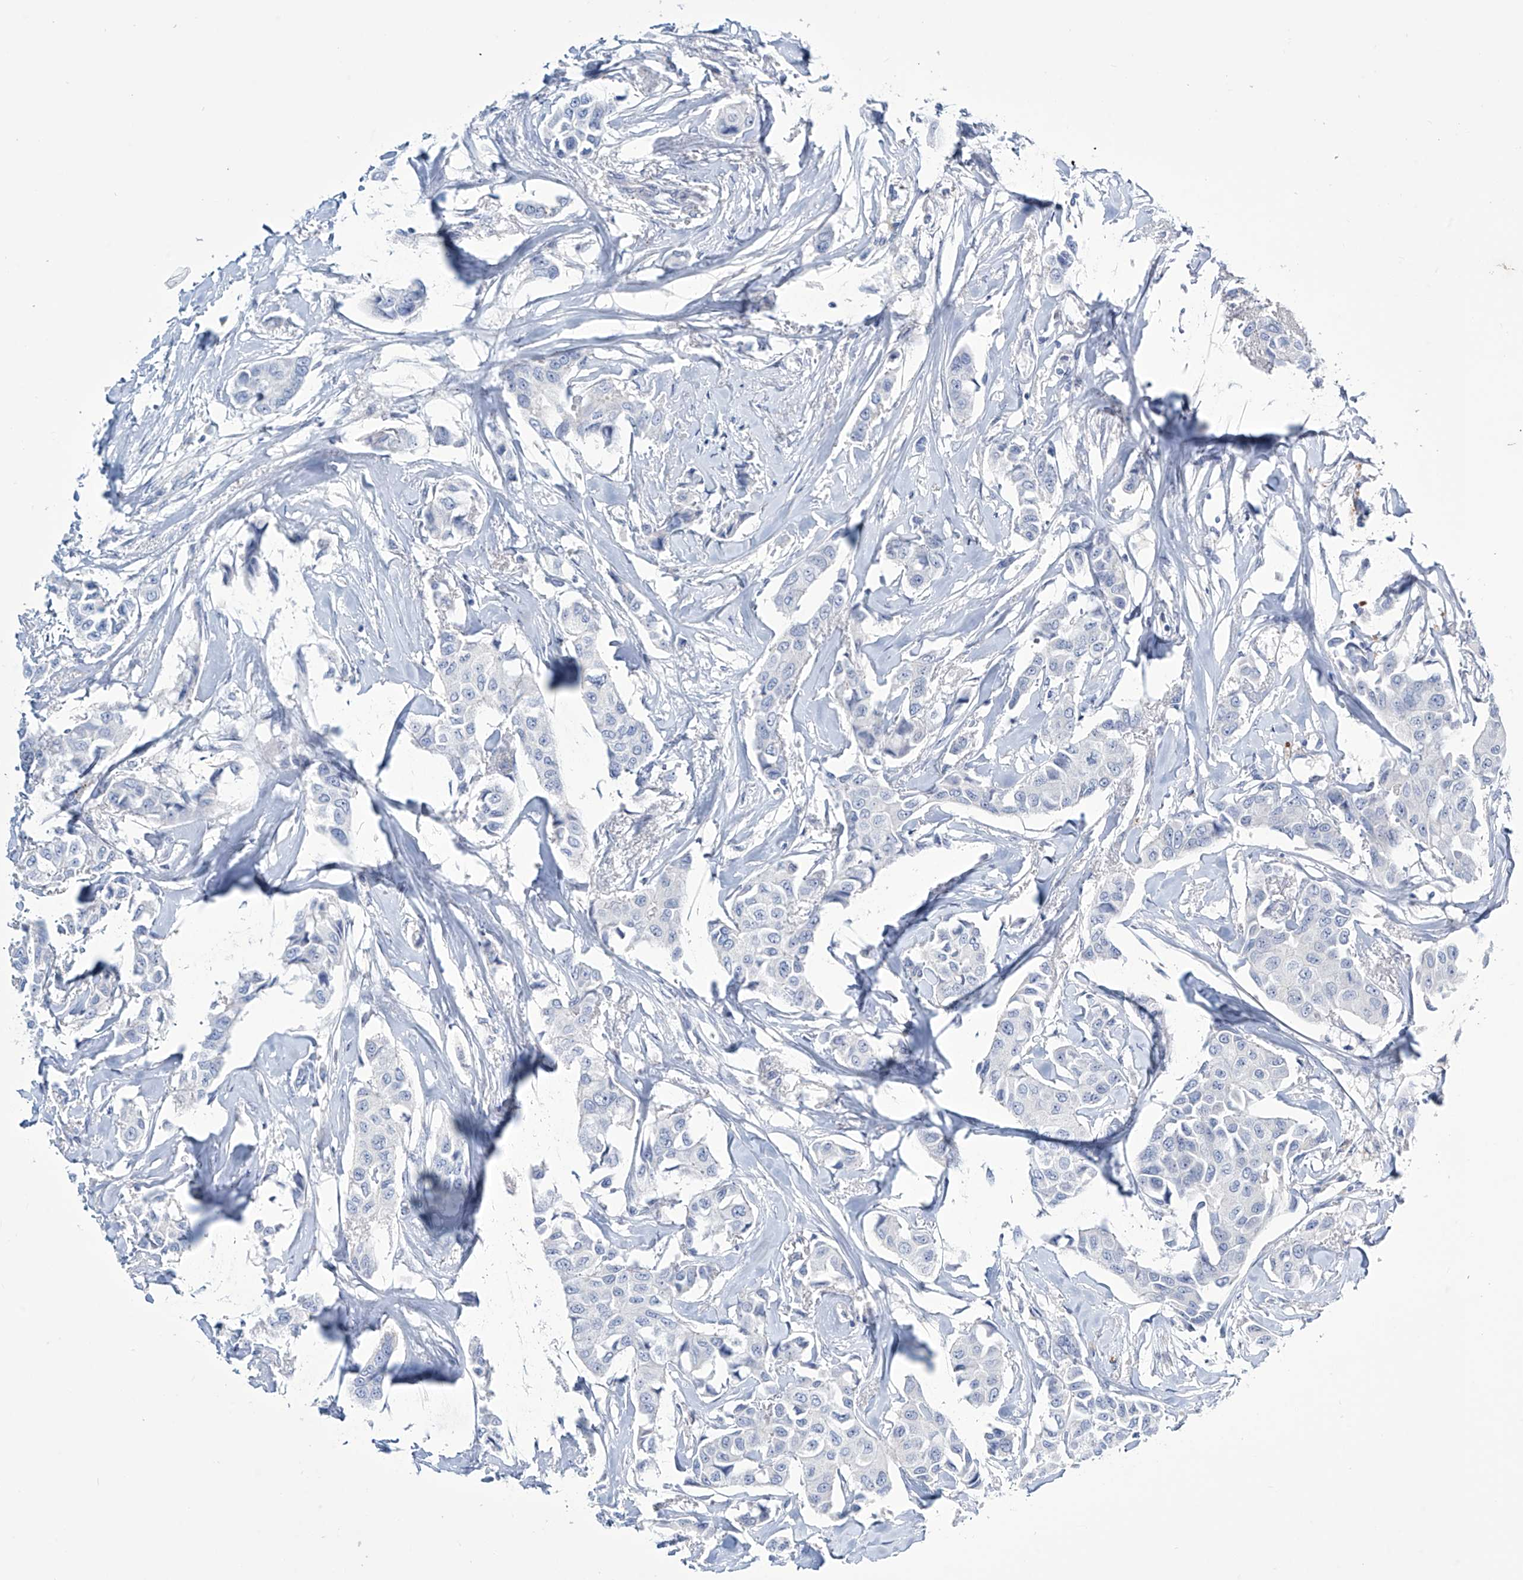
{"staining": {"intensity": "negative", "quantity": "none", "location": "none"}, "tissue": "breast cancer", "cell_type": "Tumor cells", "image_type": "cancer", "snomed": [{"axis": "morphology", "description": "Duct carcinoma"}, {"axis": "topography", "description": "Breast"}], "caption": "IHC image of neoplastic tissue: human invasive ductal carcinoma (breast) stained with DAB exhibits no significant protein staining in tumor cells.", "gene": "TRIM60", "patient": {"sex": "female", "age": 80}}